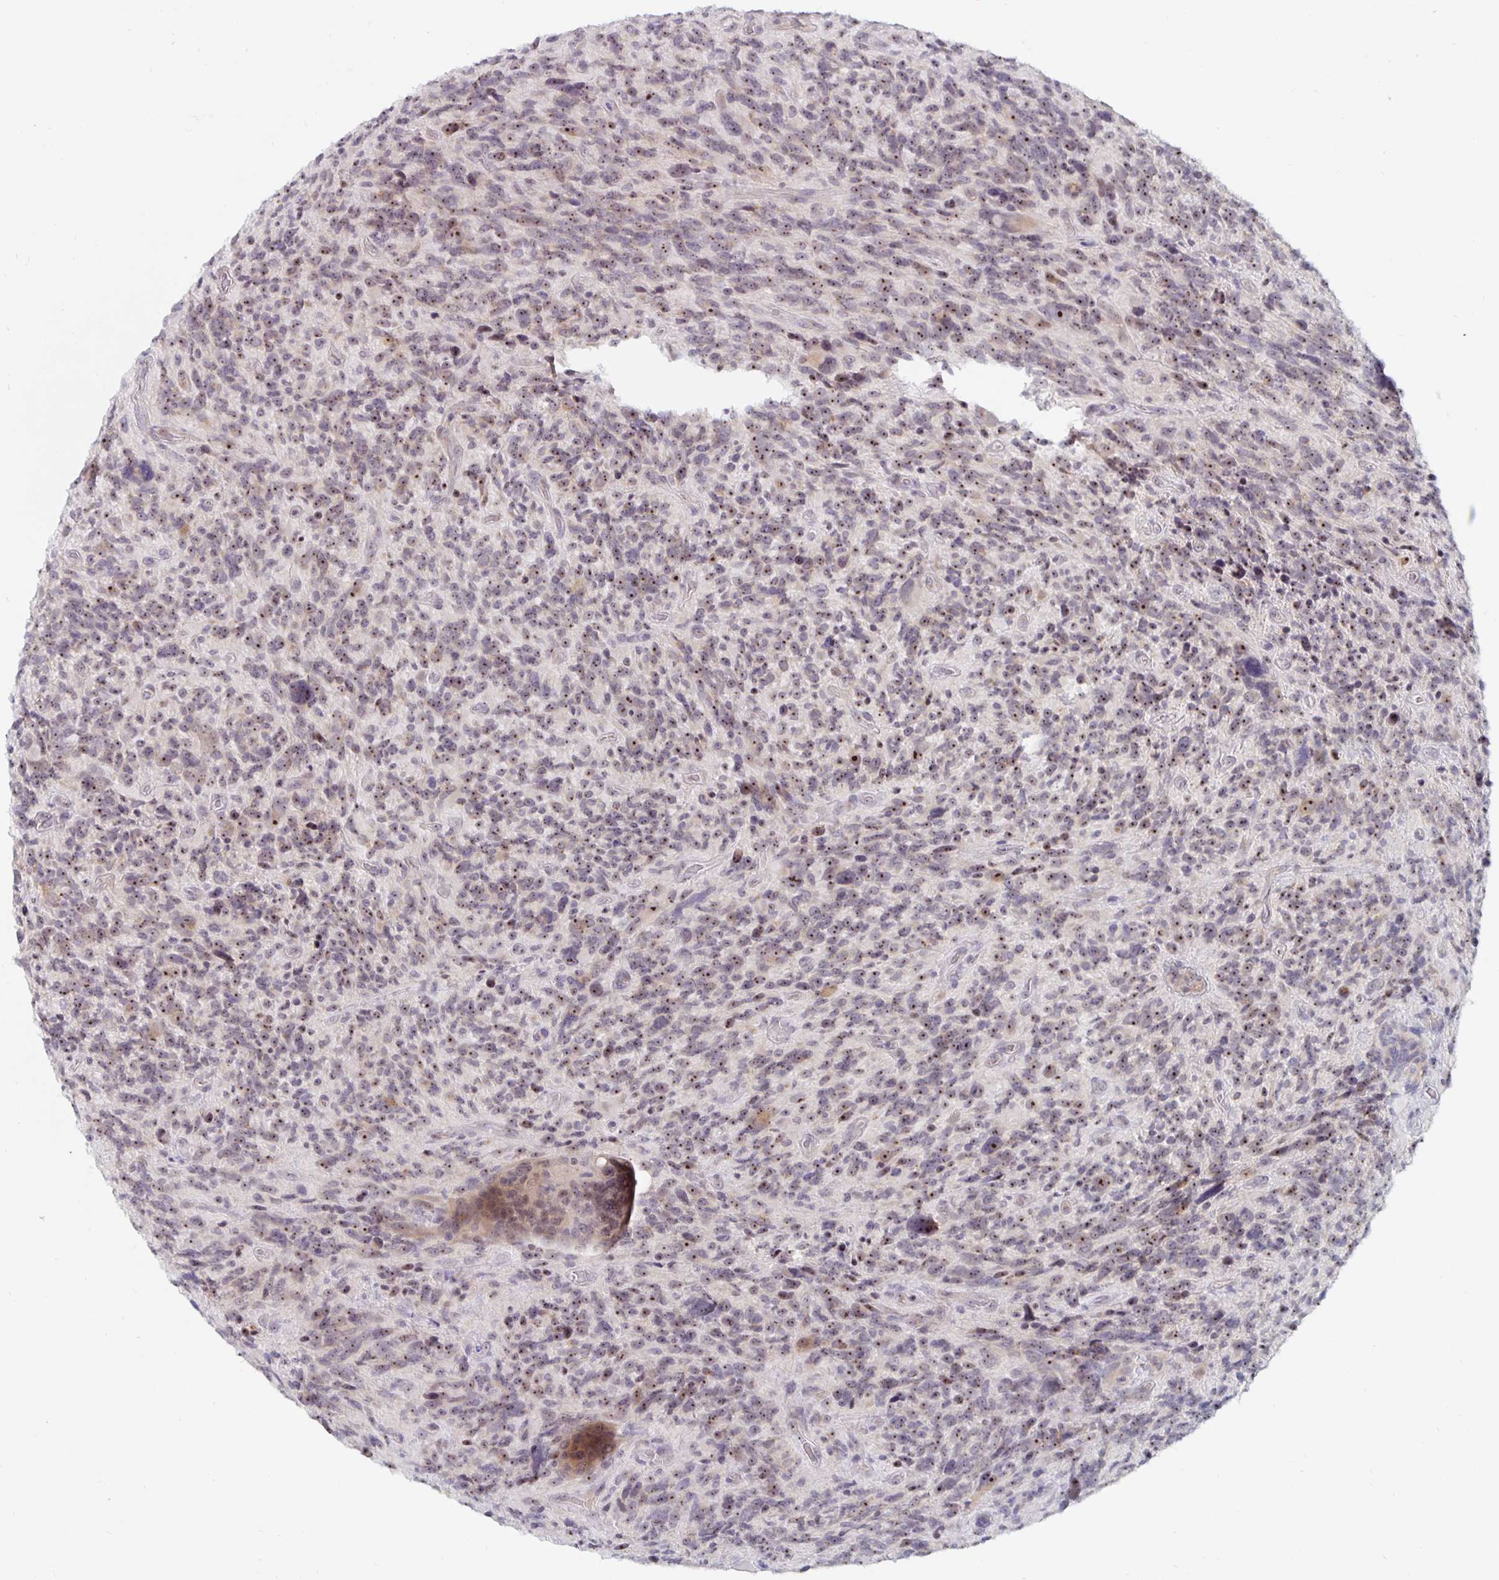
{"staining": {"intensity": "moderate", "quantity": ">75%", "location": "nuclear"}, "tissue": "glioma", "cell_type": "Tumor cells", "image_type": "cancer", "snomed": [{"axis": "morphology", "description": "Glioma, malignant, High grade"}, {"axis": "topography", "description": "Brain"}], "caption": "Immunohistochemical staining of high-grade glioma (malignant) reveals moderate nuclear protein positivity in about >75% of tumor cells.", "gene": "NUP85", "patient": {"sex": "male", "age": 46}}